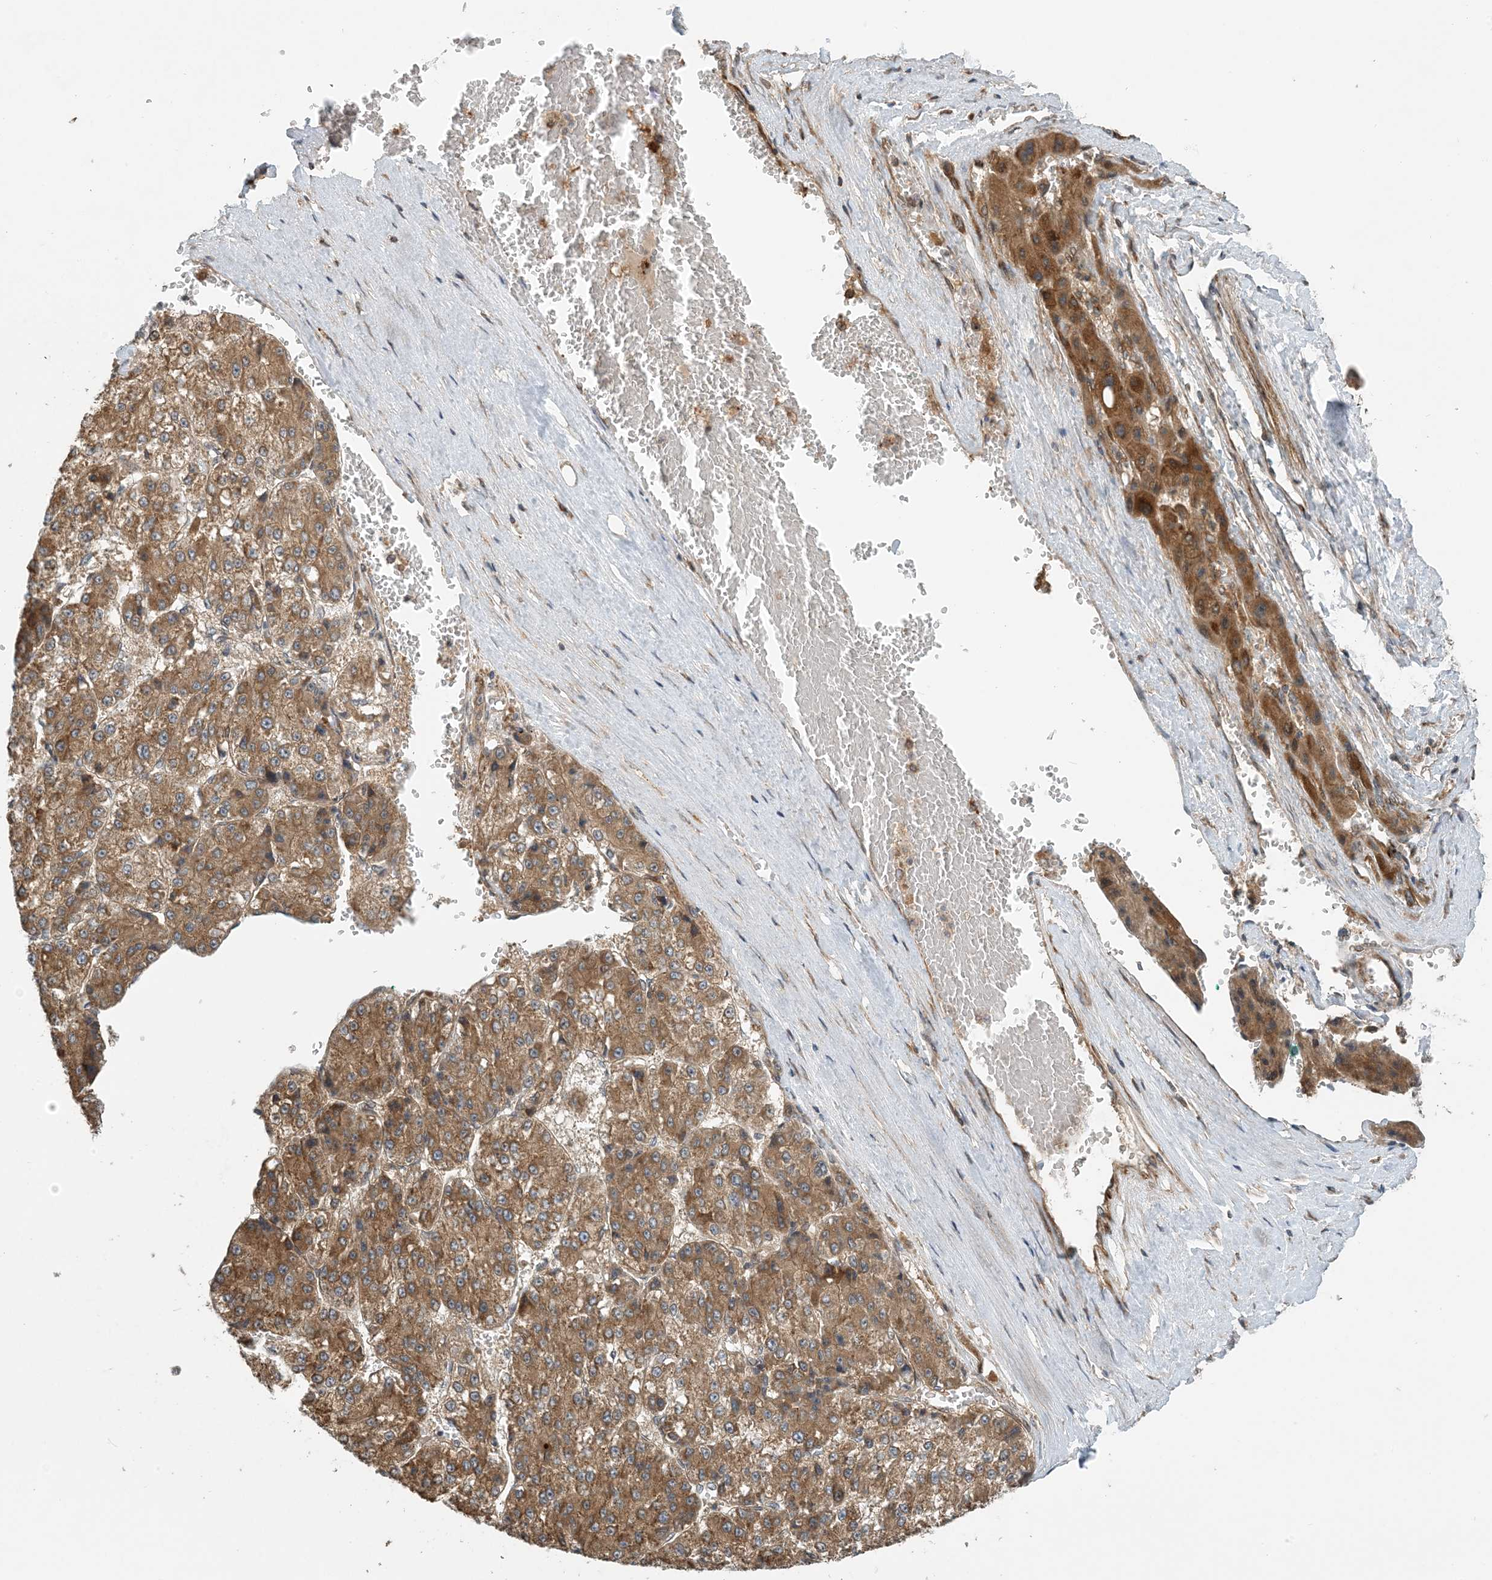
{"staining": {"intensity": "moderate", "quantity": ">75%", "location": "cytoplasmic/membranous"}, "tissue": "liver cancer", "cell_type": "Tumor cells", "image_type": "cancer", "snomed": [{"axis": "morphology", "description": "Carcinoma, Hepatocellular, NOS"}, {"axis": "topography", "description": "Liver"}], "caption": "Immunohistochemistry (DAB) staining of hepatocellular carcinoma (liver) reveals moderate cytoplasmic/membranous protein positivity in about >75% of tumor cells.", "gene": "ZBTB3", "patient": {"sex": "female", "age": 73}}